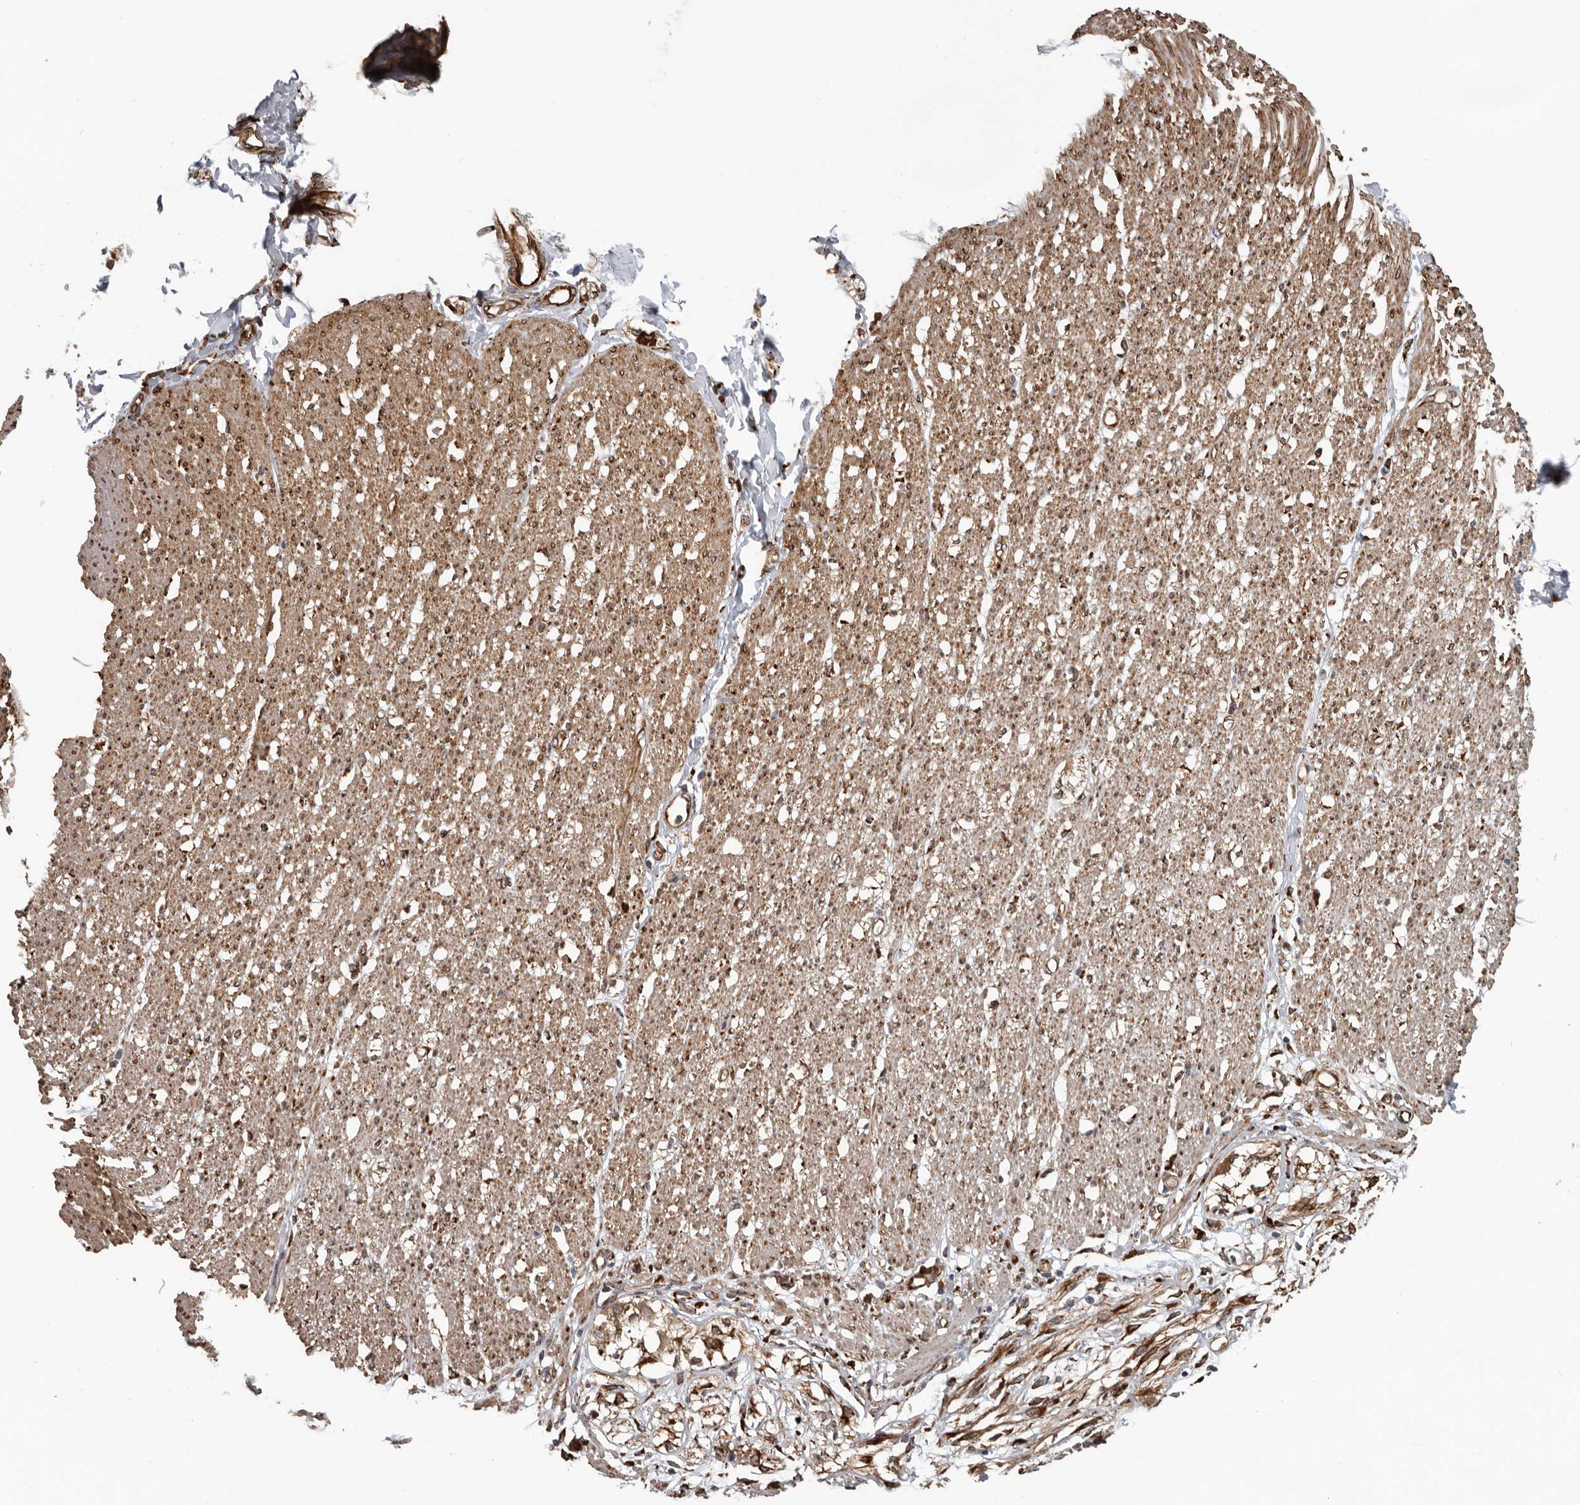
{"staining": {"intensity": "strong", "quantity": ">75%", "location": "cytoplasmic/membranous"}, "tissue": "smooth muscle", "cell_type": "Smooth muscle cells", "image_type": "normal", "snomed": [{"axis": "morphology", "description": "Normal tissue, NOS"}, {"axis": "morphology", "description": "Adenocarcinoma, NOS"}, {"axis": "topography", "description": "Colon"}, {"axis": "topography", "description": "Peripheral nerve tissue"}], "caption": "This histopathology image demonstrates benign smooth muscle stained with immunohistochemistry (IHC) to label a protein in brown. The cytoplasmic/membranous of smooth muscle cells show strong positivity for the protein. Nuclei are counter-stained blue.", "gene": "CEP350", "patient": {"sex": "male", "age": 14}}